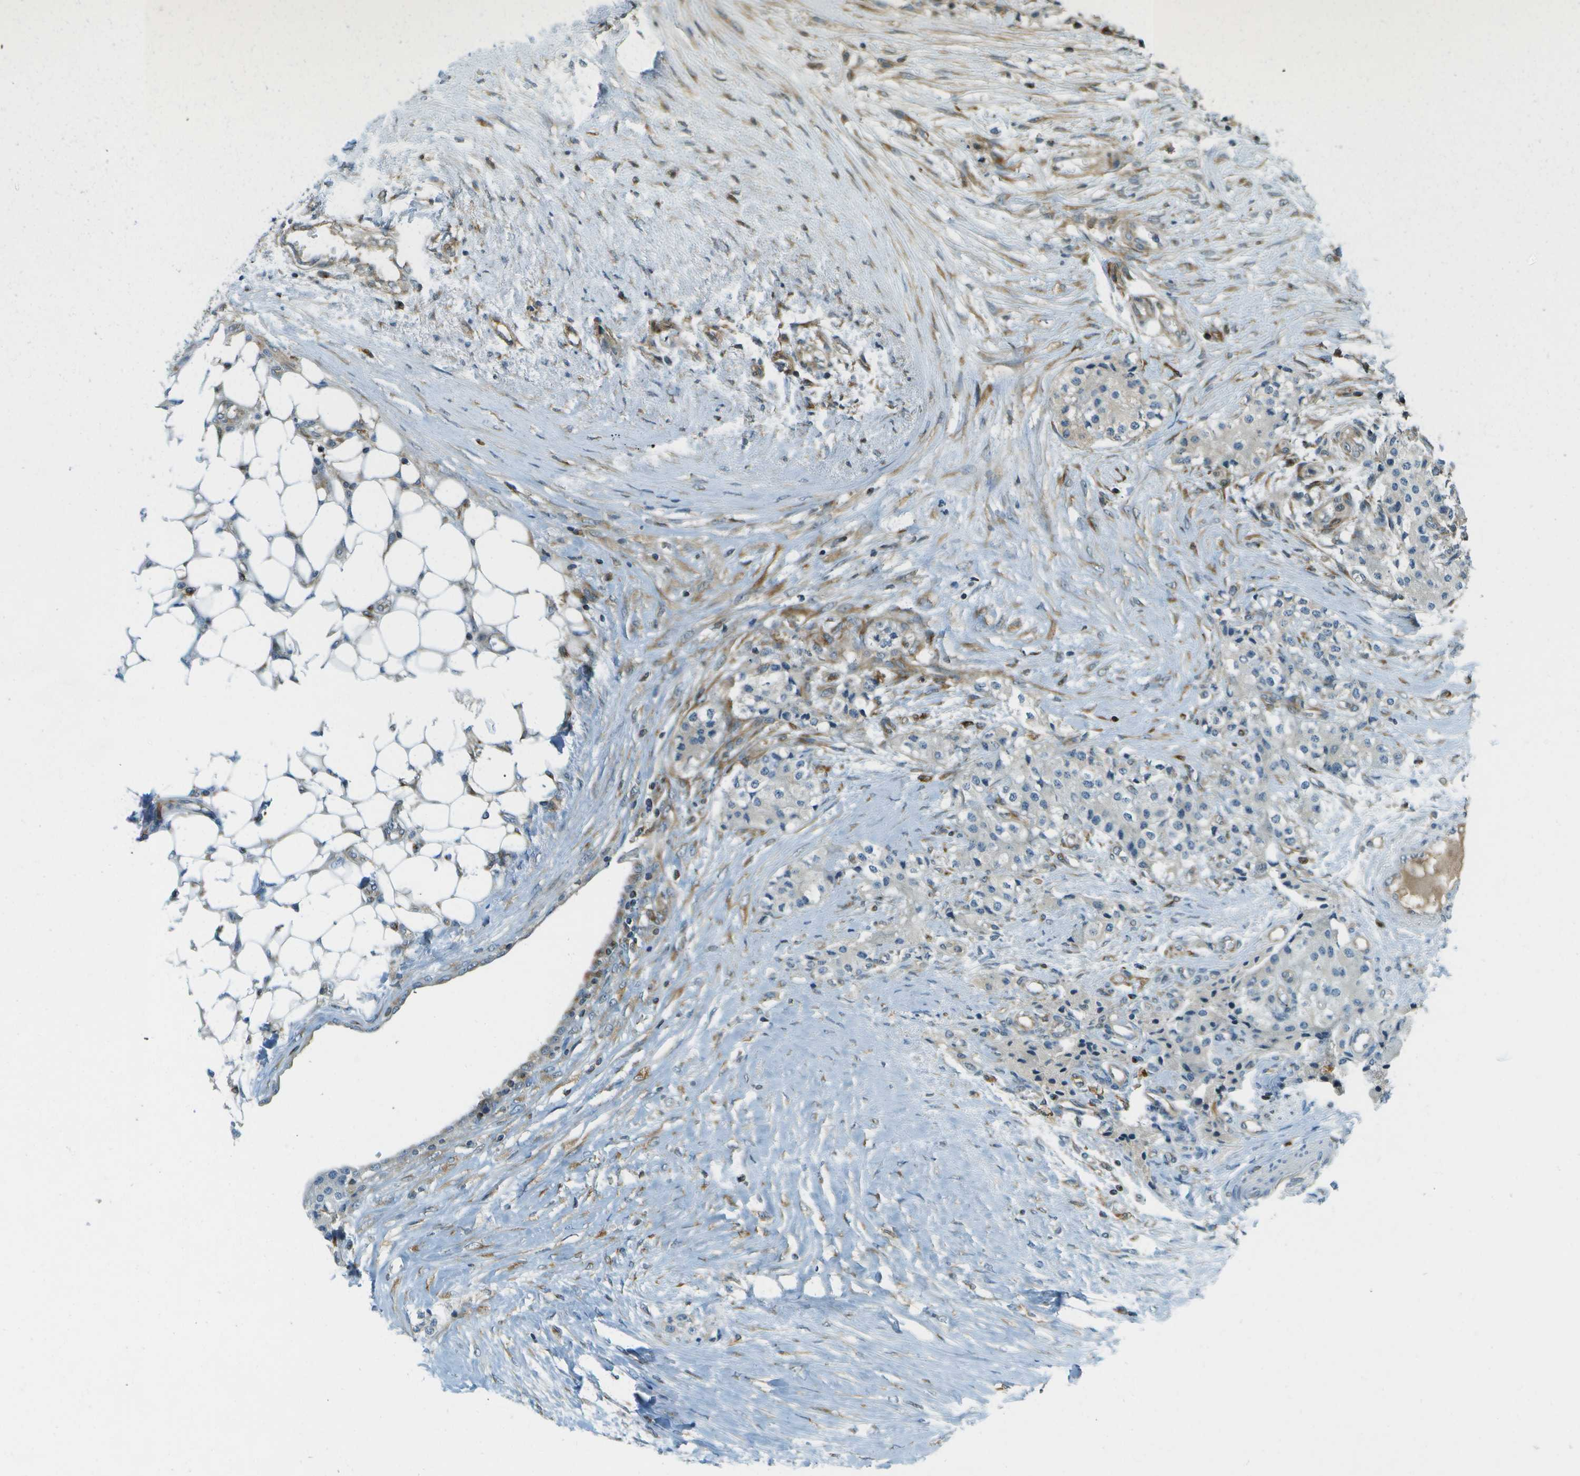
{"staining": {"intensity": "negative", "quantity": "none", "location": "none"}, "tissue": "carcinoid", "cell_type": "Tumor cells", "image_type": "cancer", "snomed": [{"axis": "morphology", "description": "Carcinoid, malignant, NOS"}, {"axis": "topography", "description": "Colon"}], "caption": "The IHC image has no significant expression in tumor cells of carcinoid tissue. (Brightfield microscopy of DAB (3,3'-diaminobenzidine) immunohistochemistry (IHC) at high magnification).", "gene": "TMTC1", "patient": {"sex": "female", "age": 52}}